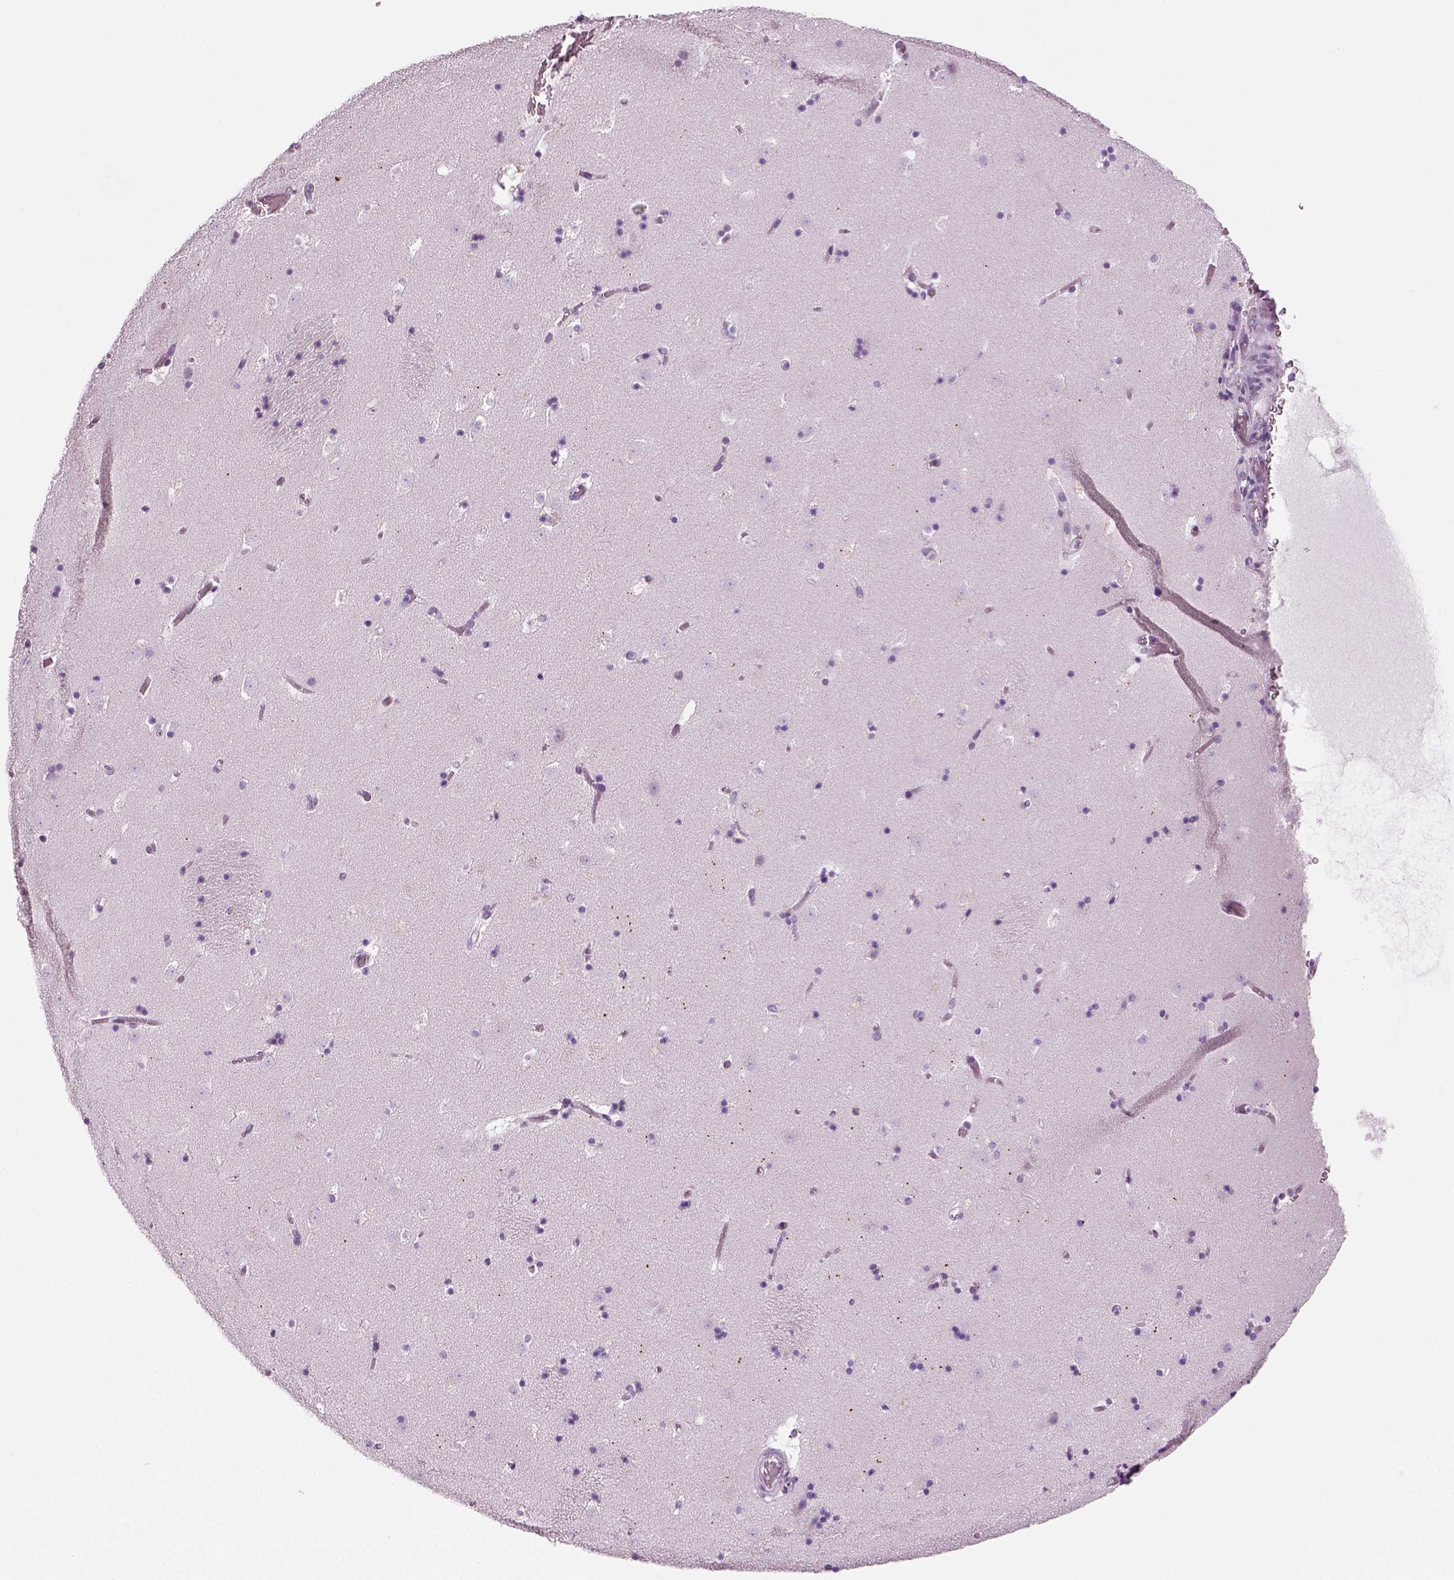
{"staining": {"intensity": "negative", "quantity": "none", "location": "none"}, "tissue": "caudate", "cell_type": "Glial cells", "image_type": "normal", "snomed": [{"axis": "morphology", "description": "Normal tissue, NOS"}, {"axis": "topography", "description": "Lateral ventricle wall"}], "caption": "IHC histopathology image of normal human caudate stained for a protein (brown), which exhibits no positivity in glial cells.", "gene": "SPATA31E1", "patient": {"sex": "female", "age": 42}}